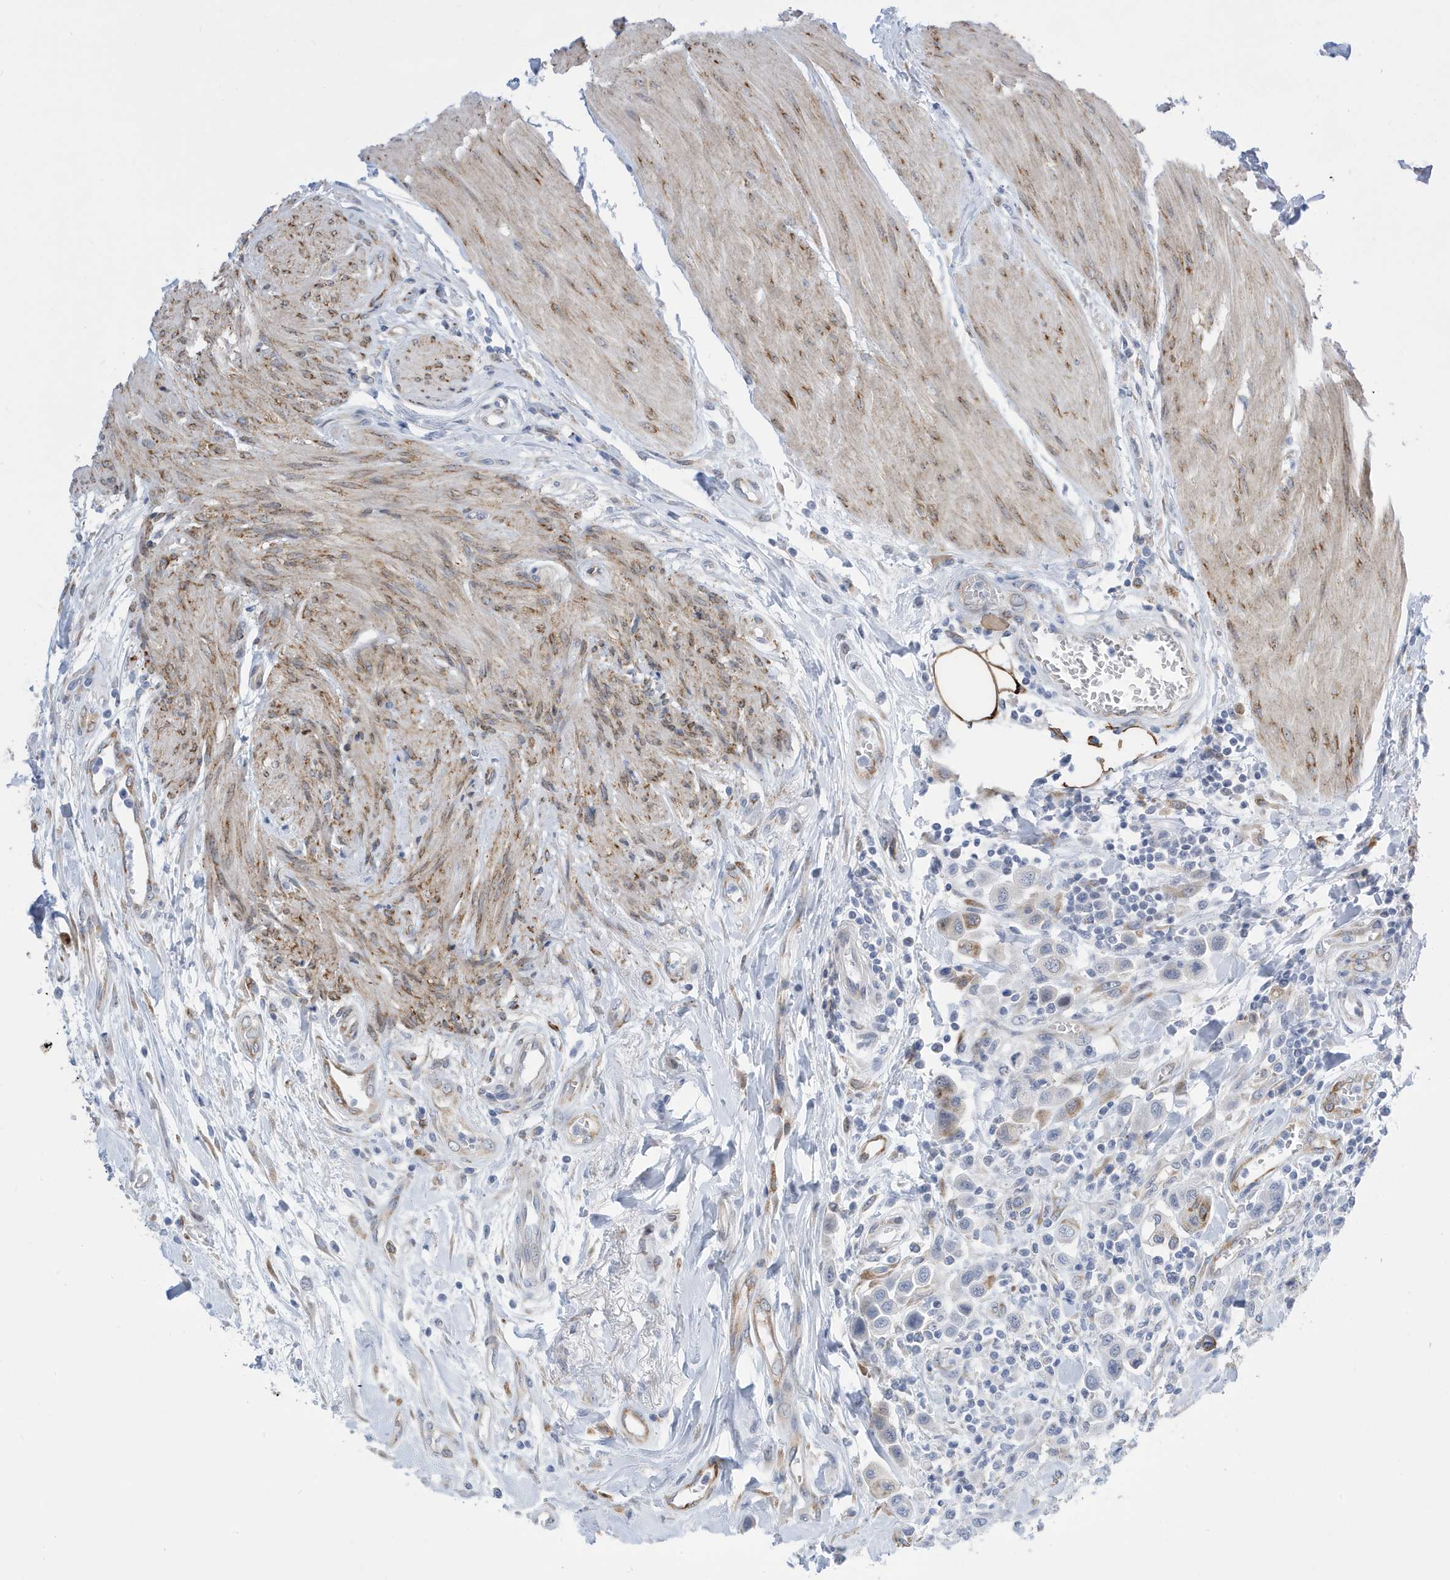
{"staining": {"intensity": "negative", "quantity": "none", "location": "none"}, "tissue": "urothelial cancer", "cell_type": "Tumor cells", "image_type": "cancer", "snomed": [{"axis": "morphology", "description": "Urothelial carcinoma, High grade"}, {"axis": "topography", "description": "Urinary bladder"}], "caption": "High-grade urothelial carcinoma was stained to show a protein in brown. There is no significant expression in tumor cells. (Stains: DAB immunohistochemistry with hematoxylin counter stain, Microscopy: brightfield microscopy at high magnification).", "gene": "SEMA3F", "patient": {"sex": "male", "age": 50}}